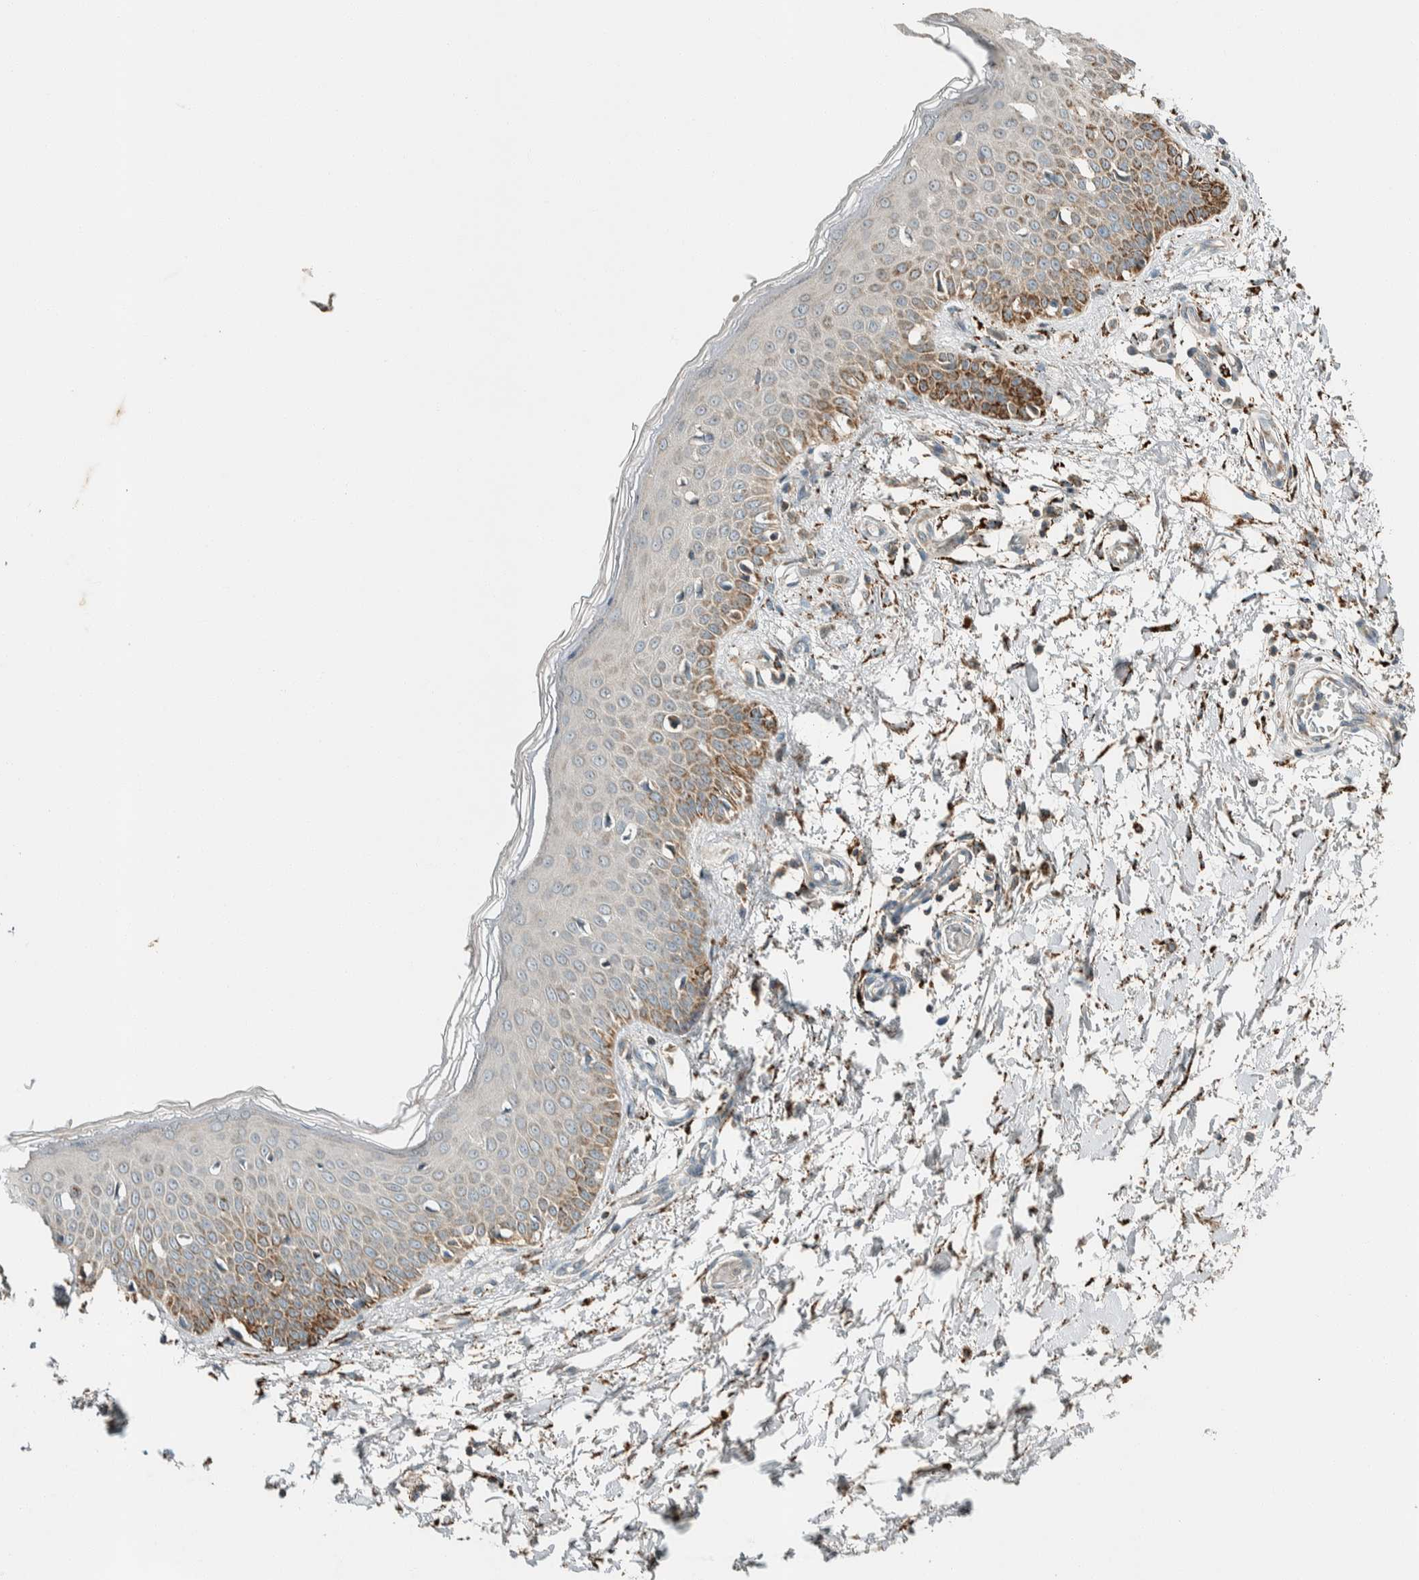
{"staining": {"intensity": "moderate", "quantity": ">75%", "location": "cytoplasmic/membranous"}, "tissue": "skin", "cell_type": "Fibroblasts", "image_type": "normal", "snomed": [{"axis": "morphology", "description": "Normal tissue, NOS"}, {"axis": "morphology", "description": "Inflammation, NOS"}, {"axis": "topography", "description": "Skin"}], "caption": "Fibroblasts display medium levels of moderate cytoplasmic/membranous staining in about >75% of cells in normal skin.", "gene": "SPAG5", "patient": {"sex": "female", "age": 44}}